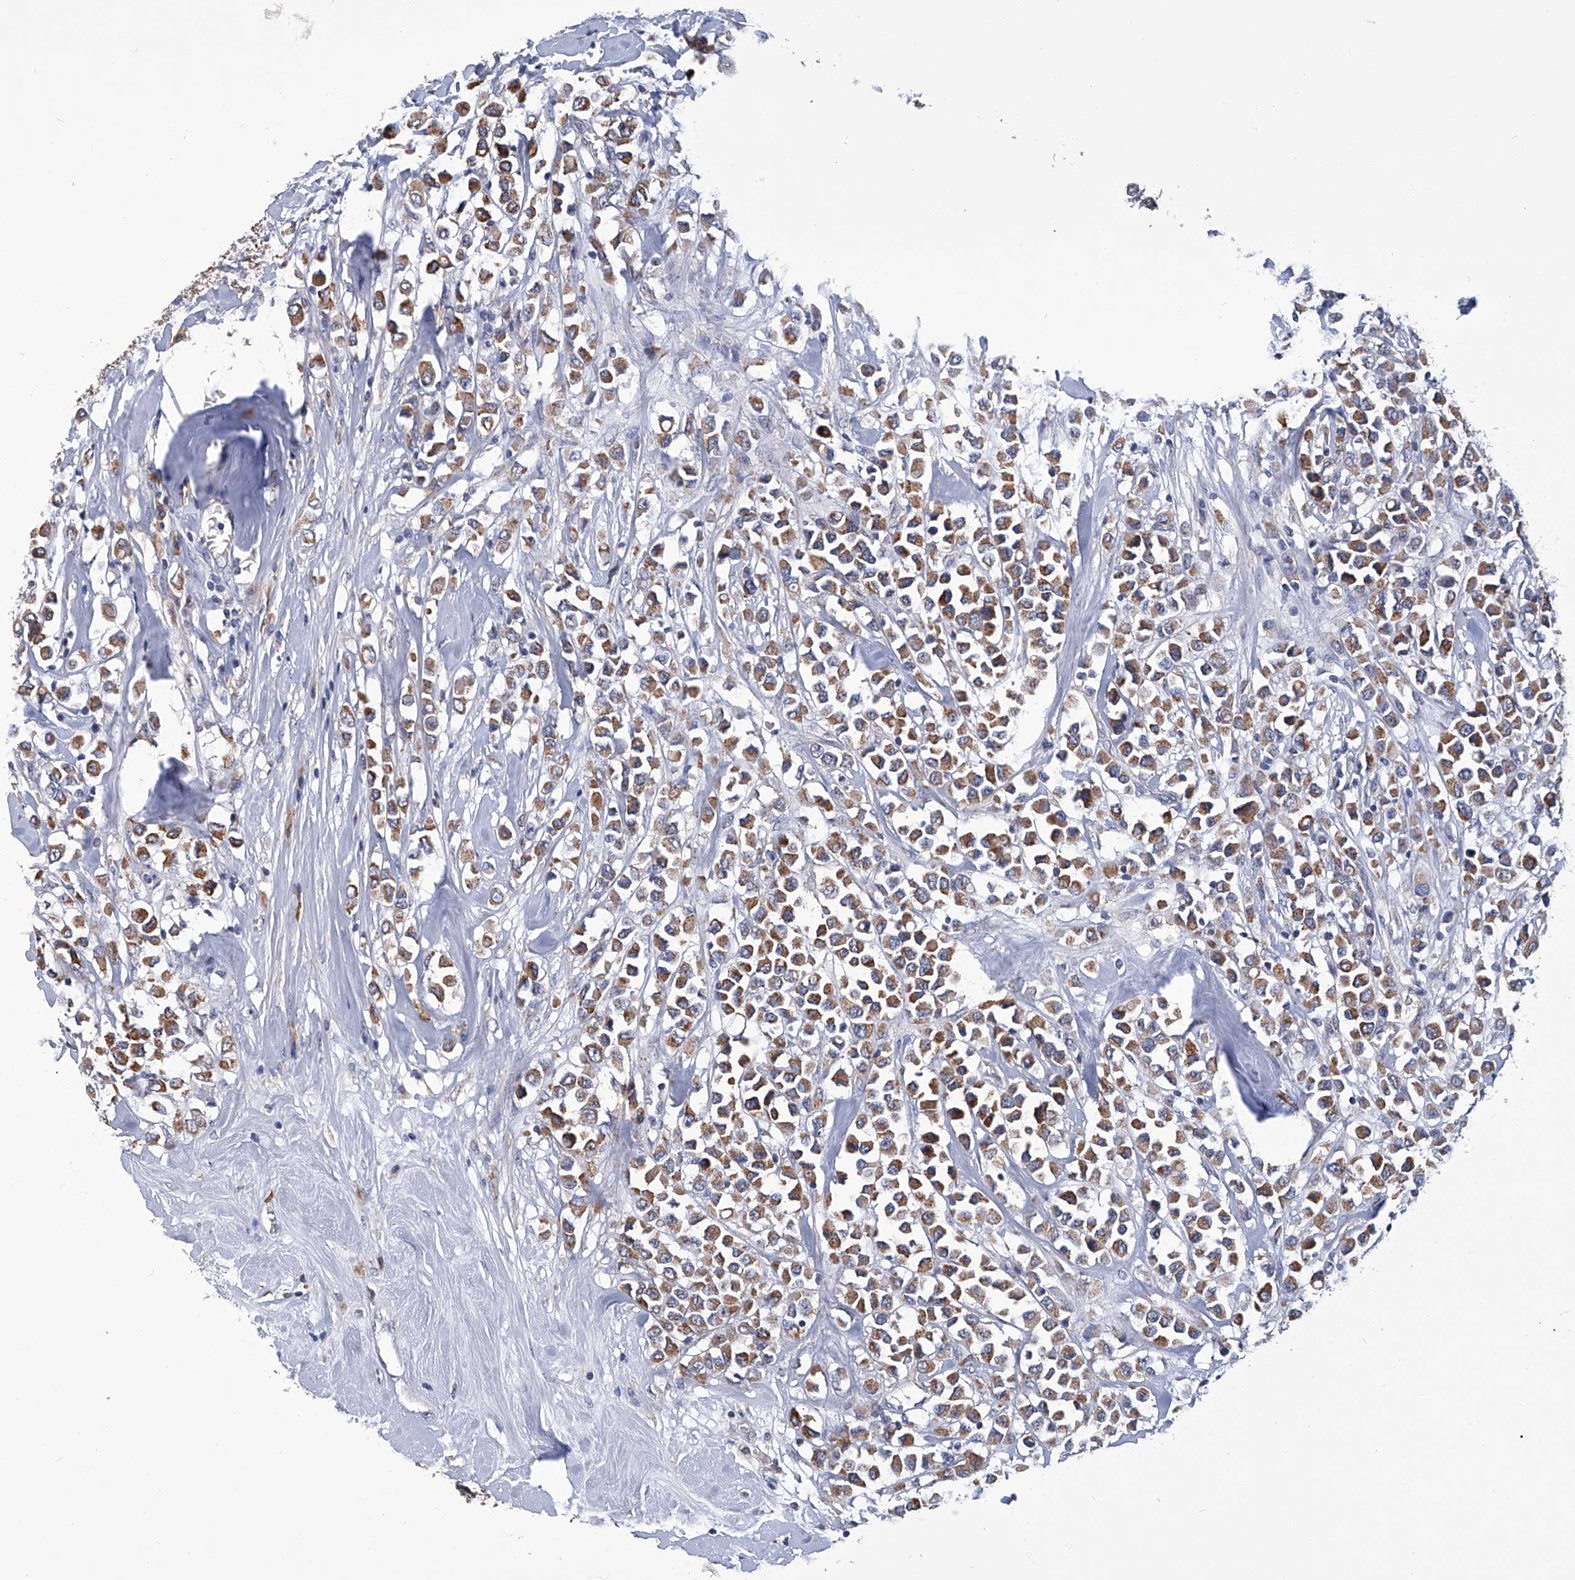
{"staining": {"intensity": "moderate", "quantity": ">75%", "location": "cytoplasmic/membranous"}, "tissue": "breast cancer", "cell_type": "Tumor cells", "image_type": "cancer", "snomed": [{"axis": "morphology", "description": "Duct carcinoma"}, {"axis": "topography", "description": "Breast"}], "caption": "Immunohistochemical staining of breast cancer displays medium levels of moderate cytoplasmic/membranous protein expression in about >75% of tumor cells.", "gene": "OAT", "patient": {"sex": "female", "age": 61}}